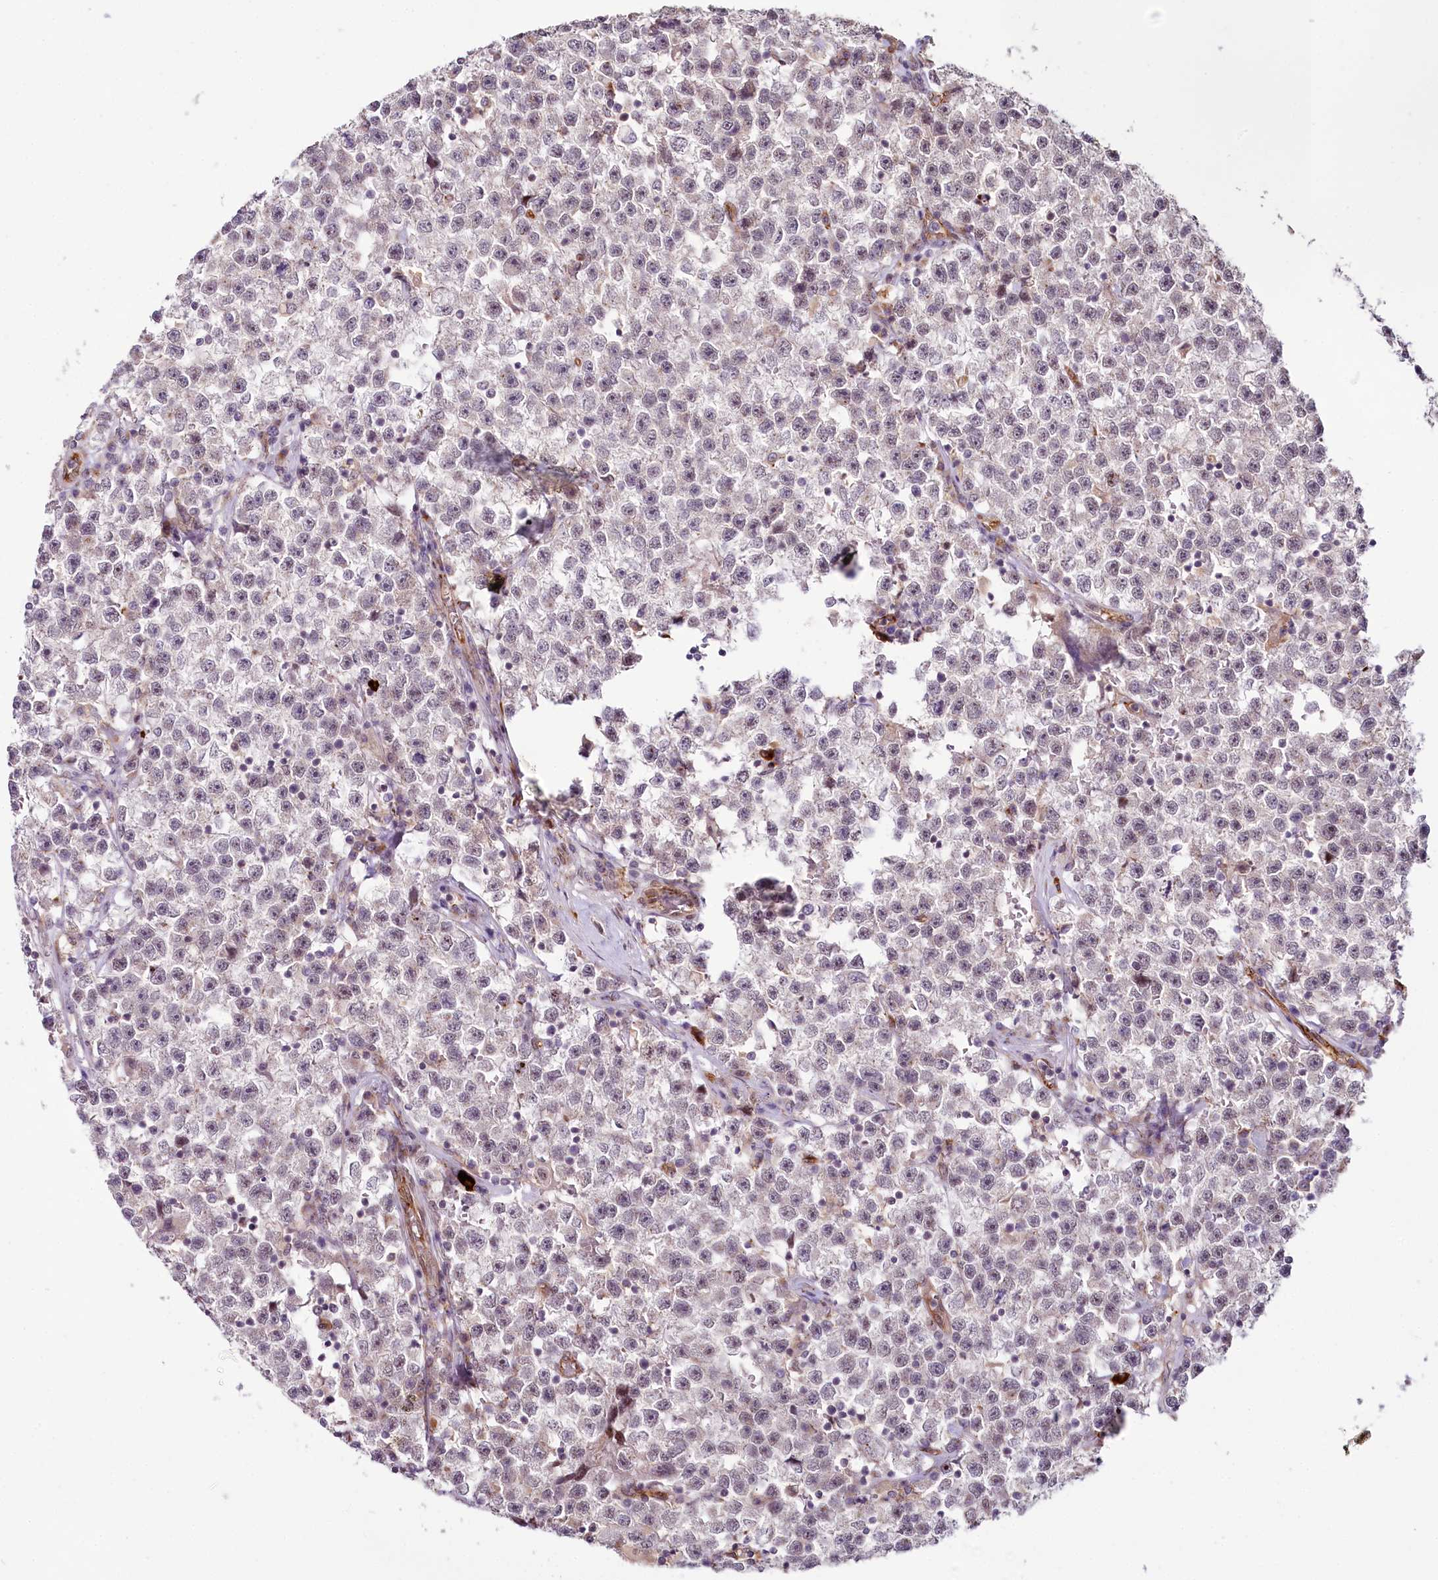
{"staining": {"intensity": "weak", "quantity": "<25%", "location": "cytoplasmic/membranous,nuclear"}, "tissue": "testis cancer", "cell_type": "Tumor cells", "image_type": "cancer", "snomed": [{"axis": "morphology", "description": "Seminoma, NOS"}, {"axis": "topography", "description": "Testis"}], "caption": "Seminoma (testis) was stained to show a protein in brown. There is no significant staining in tumor cells. (DAB IHC with hematoxylin counter stain).", "gene": "ALKBH8", "patient": {"sex": "male", "age": 22}}